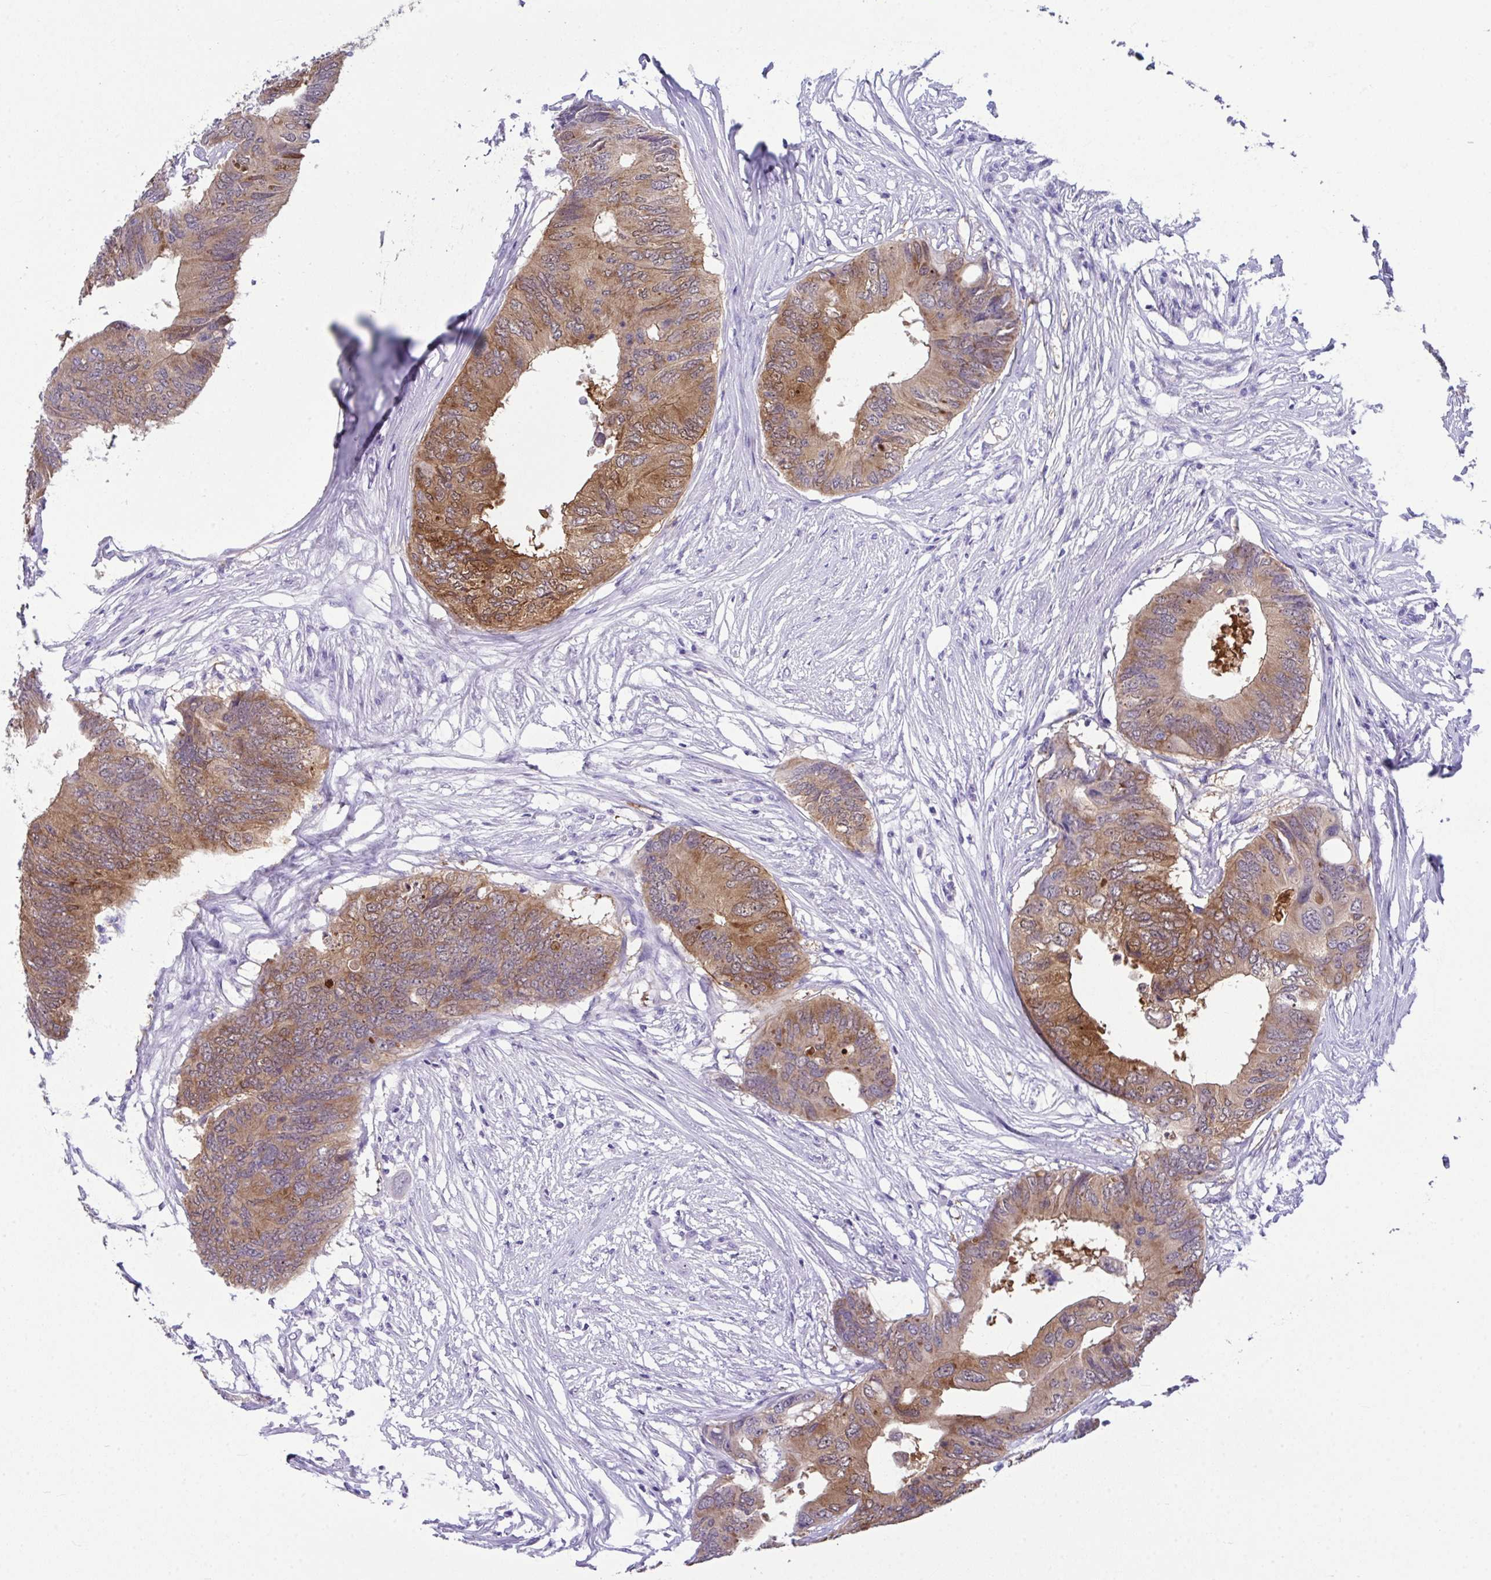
{"staining": {"intensity": "moderate", "quantity": ">75%", "location": "cytoplasmic/membranous"}, "tissue": "colorectal cancer", "cell_type": "Tumor cells", "image_type": "cancer", "snomed": [{"axis": "morphology", "description": "Adenocarcinoma, NOS"}, {"axis": "topography", "description": "Colon"}], "caption": "Protein expression by IHC exhibits moderate cytoplasmic/membranous staining in approximately >75% of tumor cells in adenocarcinoma (colorectal).", "gene": "LGALS4", "patient": {"sex": "male", "age": 71}}